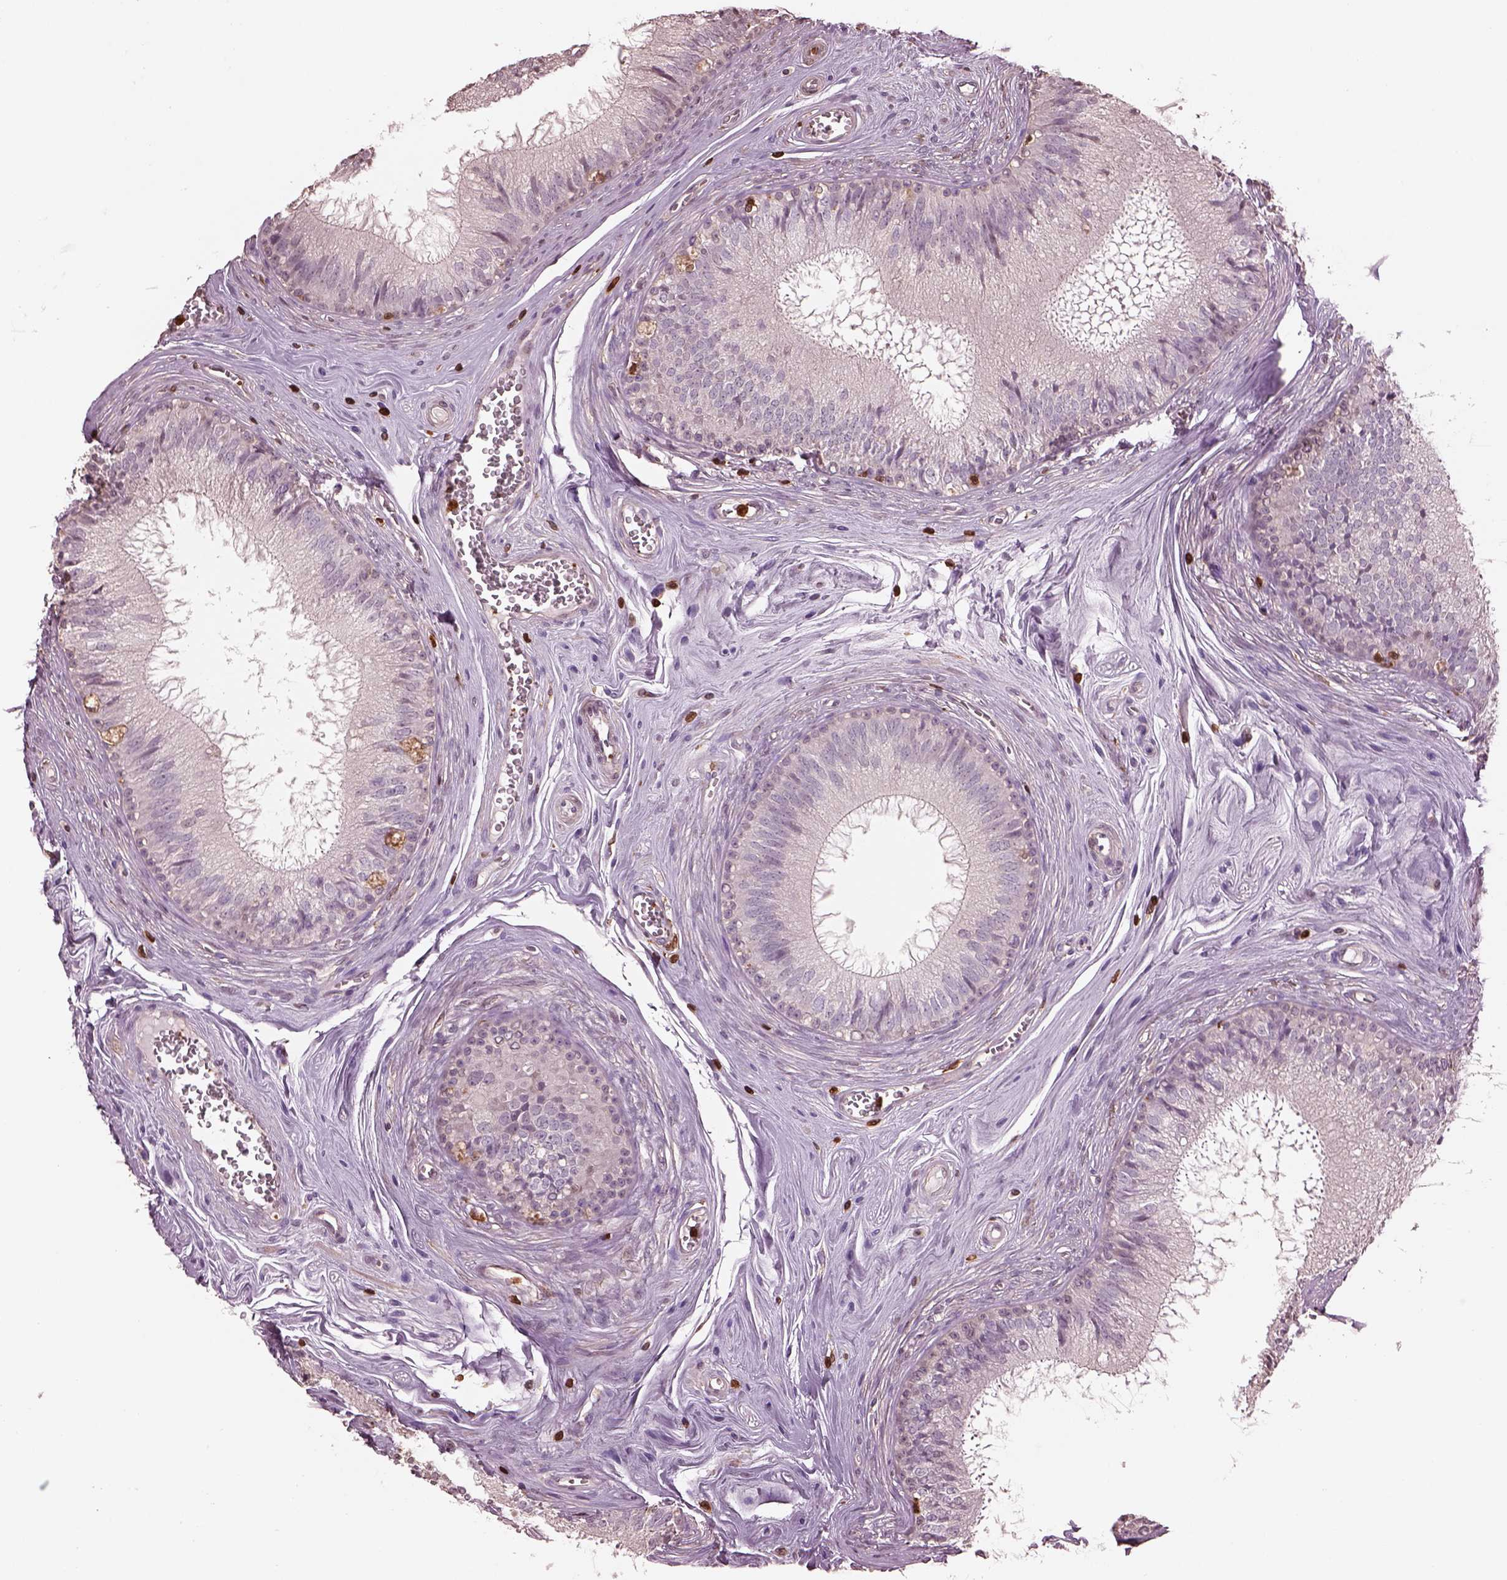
{"staining": {"intensity": "negative", "quantity": "none", "location": "none"}, "tissue": "epididymis", "cell_type": "Glandular cells", "image_type": "normal", "snomed": [{"axis": "morphology", "description": "Normal tissue, NOS"}, {"axis": "topography", "description": "Epididymis"}], "caption": "The photomicrograph demonstrates no staining of glandular cells in unremarkable epididymis. Brightfield microscopy of IHC stained with DAB (3,3'-diaminobenzidine) (brown) and hematoxylin (blue), captured at high magnification.", "gene": "IL31RA", "patient": {"sex": "male", "age": 37}}